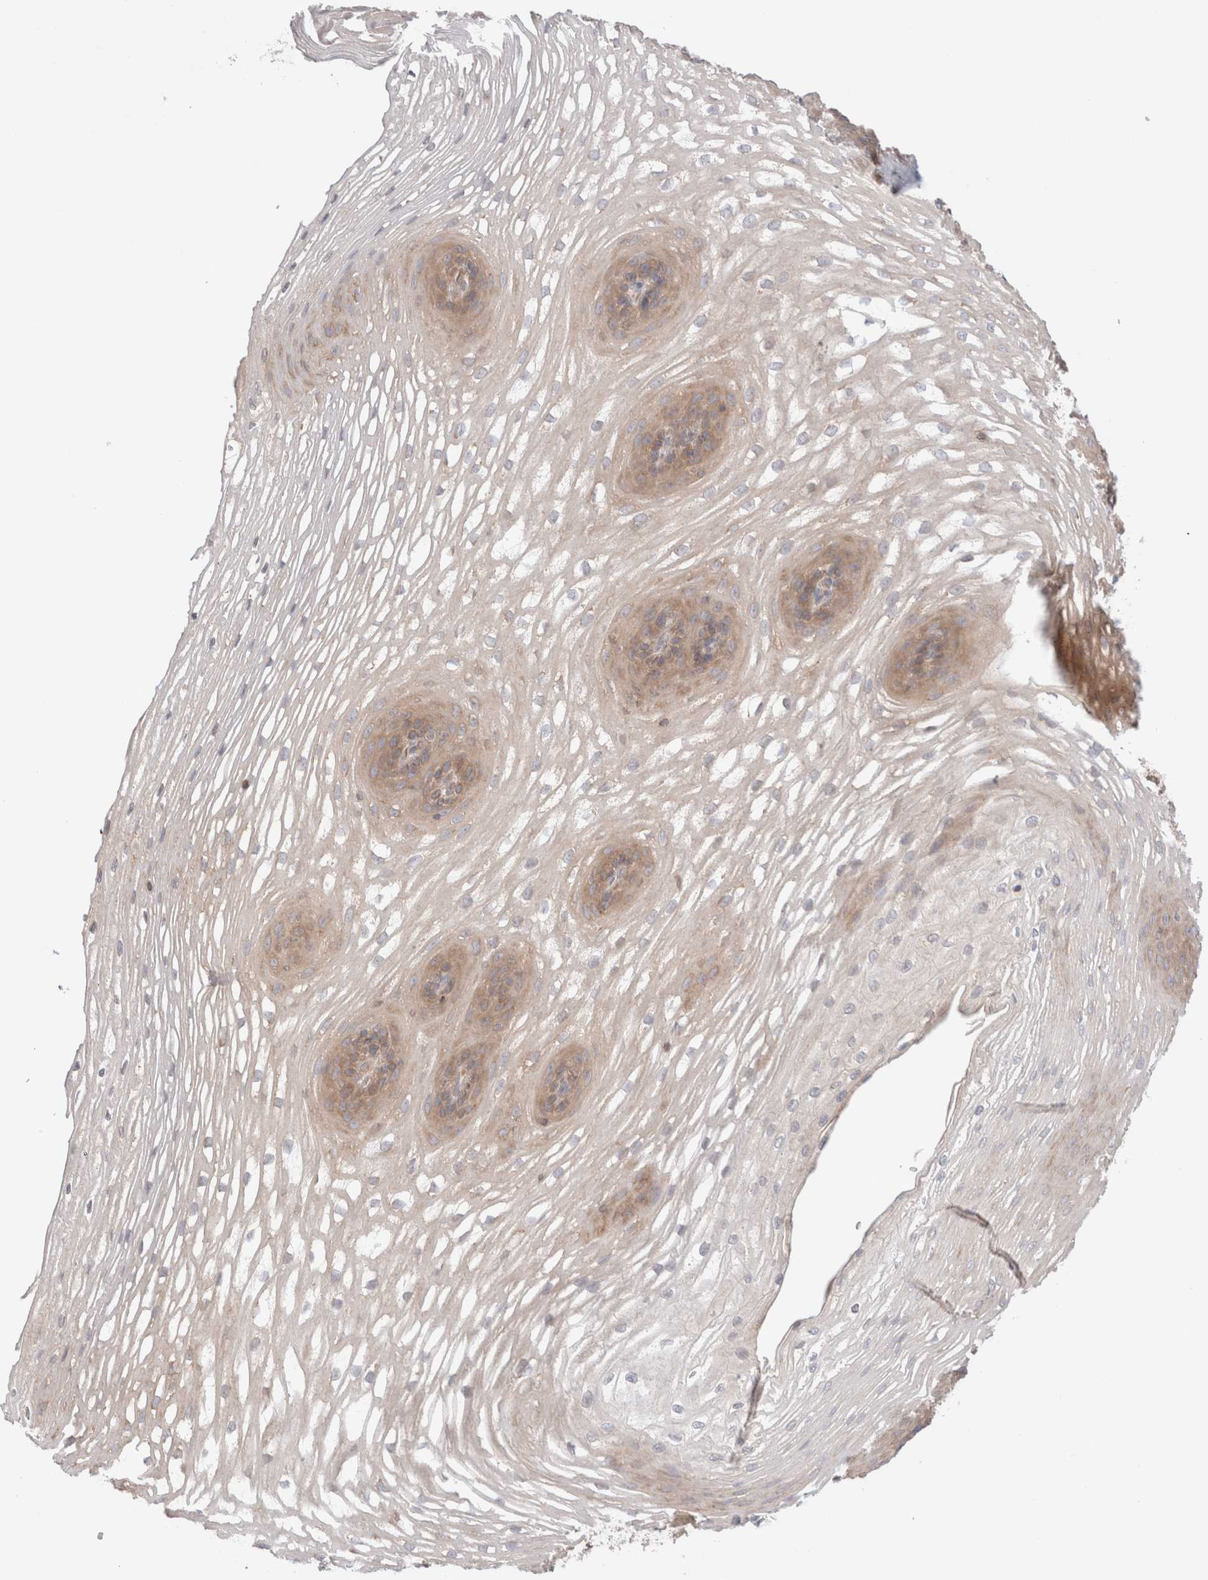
{"staining": {"intensity": "moderate", "quantity": "<25%", "location": "cytoplasmic/membranous"}, "tissue": "esophagus", "cell_type": "Squamous epithelial cells", "image_type": "normal", "snomed": [{"axis": "morphology", "description": "Normal tissue, NOS"}, {"axis": "topography", "description": "Esophagus"}], "caption": "Squamous epithelial cells show moderate cytoplasmic/membranous expression in about <25% of cells in benign esophagus. The protein of interest is shown in brown color, while the nuclei are stained blue.", "gene": "SIKE1", "patient": {"sex": "female", "age": 66}}